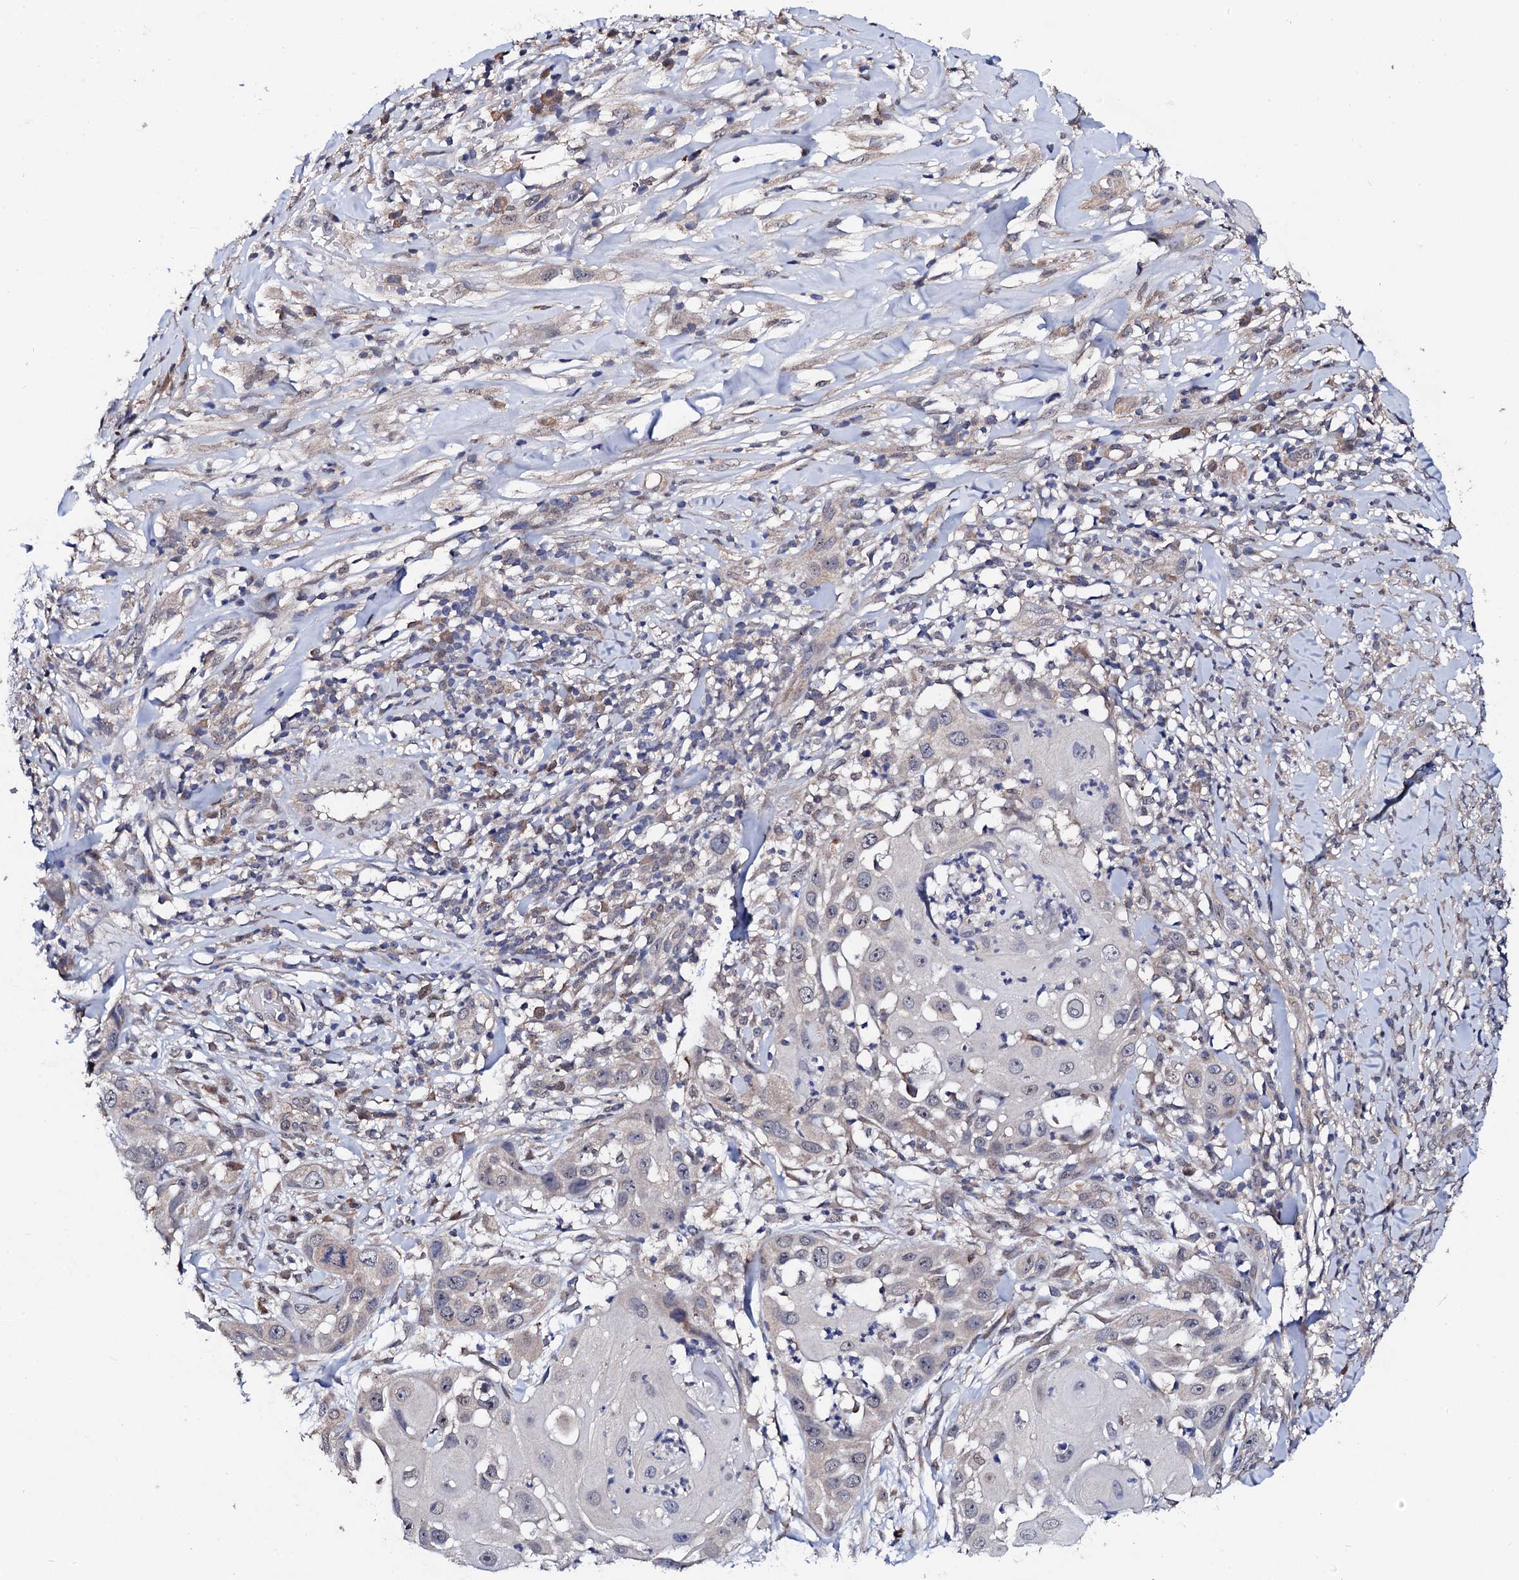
{"staining": {"intensity": "negative", "quantity": "none", "location": "none"}, "tissue": "skin cancer", "cell_type": "Tumor cells", "image_type": "cancer", "snomed": [{"axis": "morphology", "description": "Squamous cell carcinoma, NOS"}, {"axis": "topography", "description": "Skin"}], "caption": "There is no significant positivity in tumor cells of skin cancer (squamous cell carcinoma).", "gene": "IP6K1", "patient": {"sex": "female", "age": 44}}